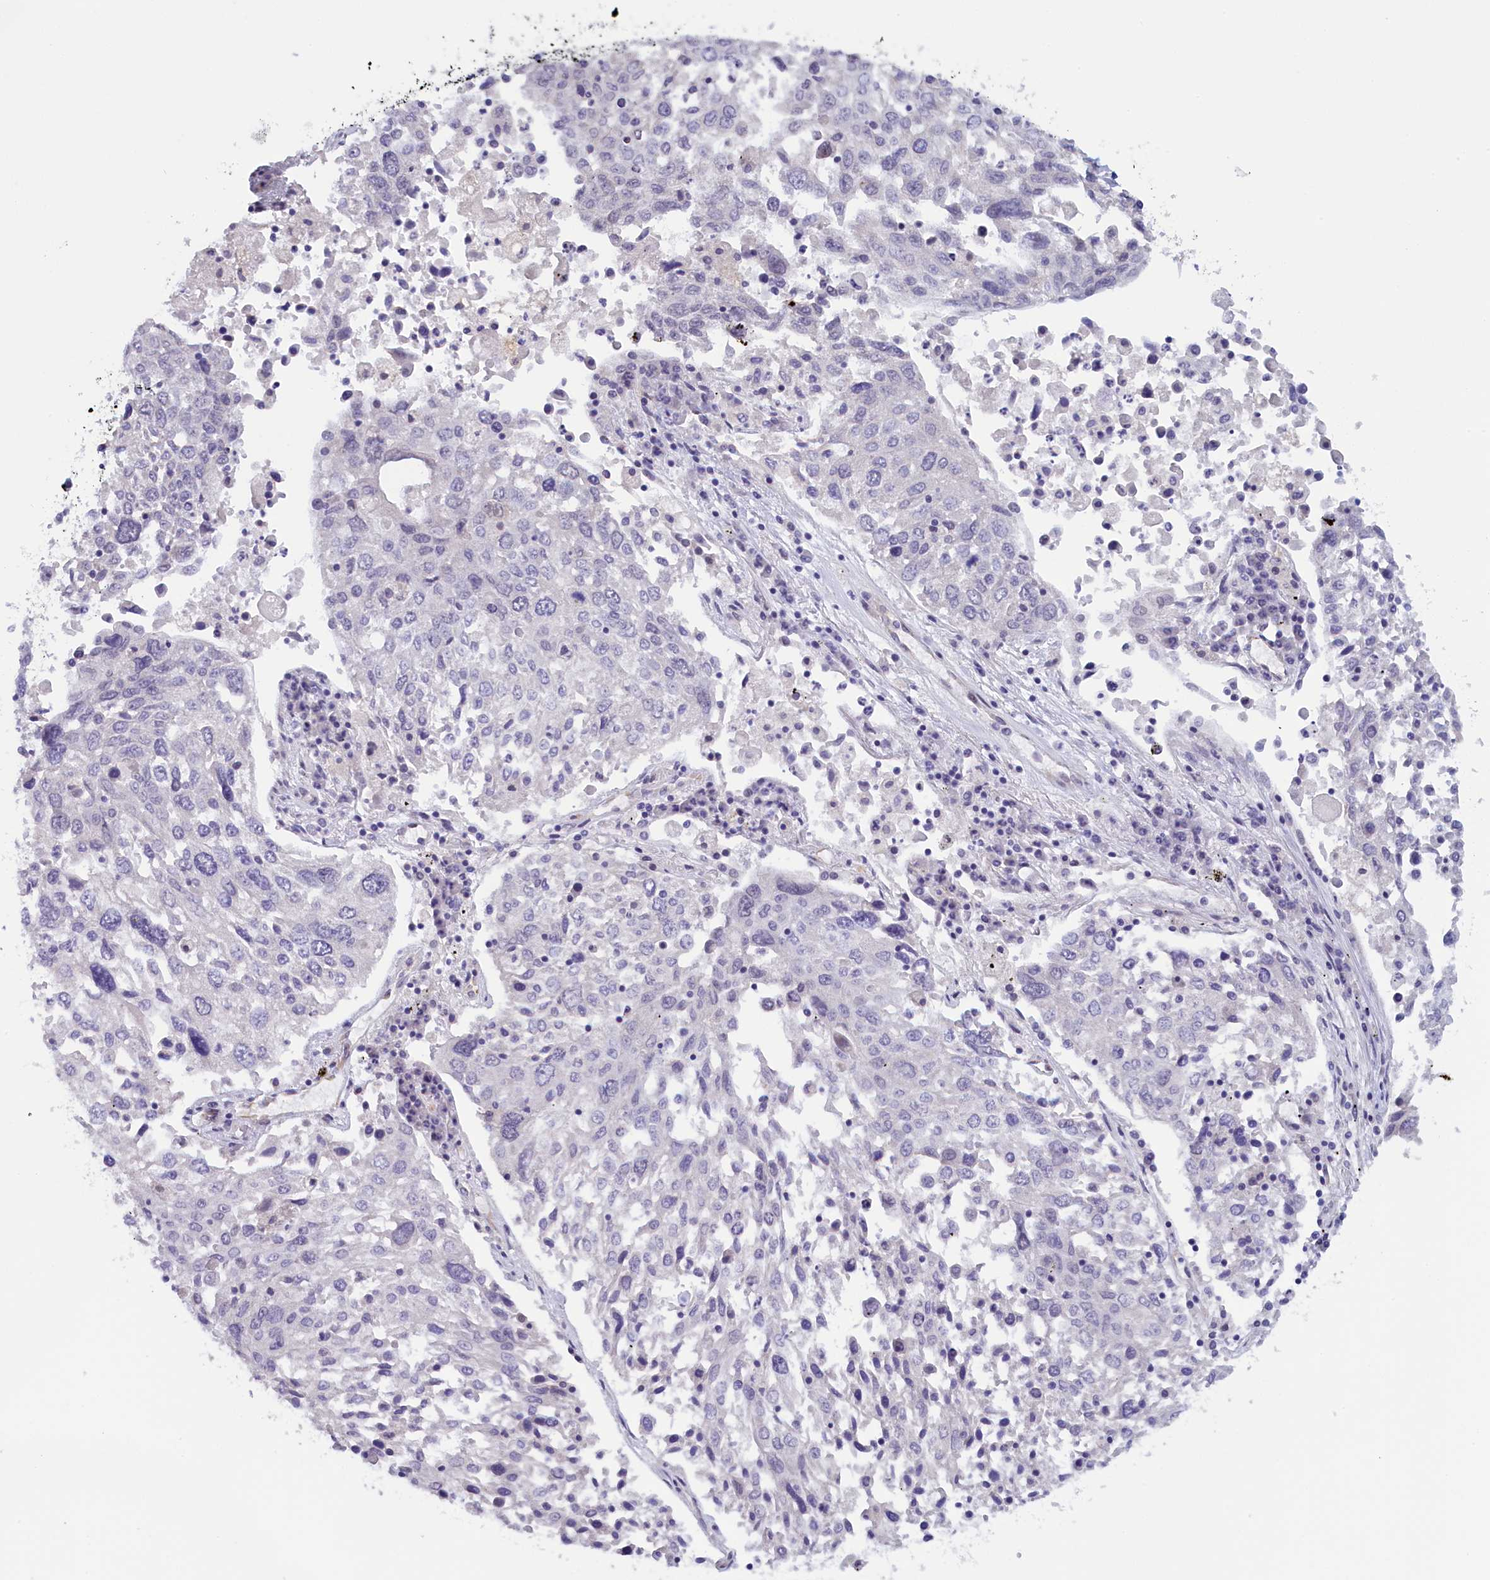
{"staining": {"intensity": "negative", "quantity": "none", "location": "none"}, "tissue": "lung cancer", "cell_type": "Tumor cells", "image_type": "cancer", "snomed": [{"axis": "morphology", "description": "Squamous cell carcinoma, NOS"}, {"axis": "topography", "description": "Lung"}], "caption": "Tumor cells show no significant staining in lung cancer (squamous cell carcinoma).", "gene": "IGFALS", "patient": {"sex": "male", "age": 65}}